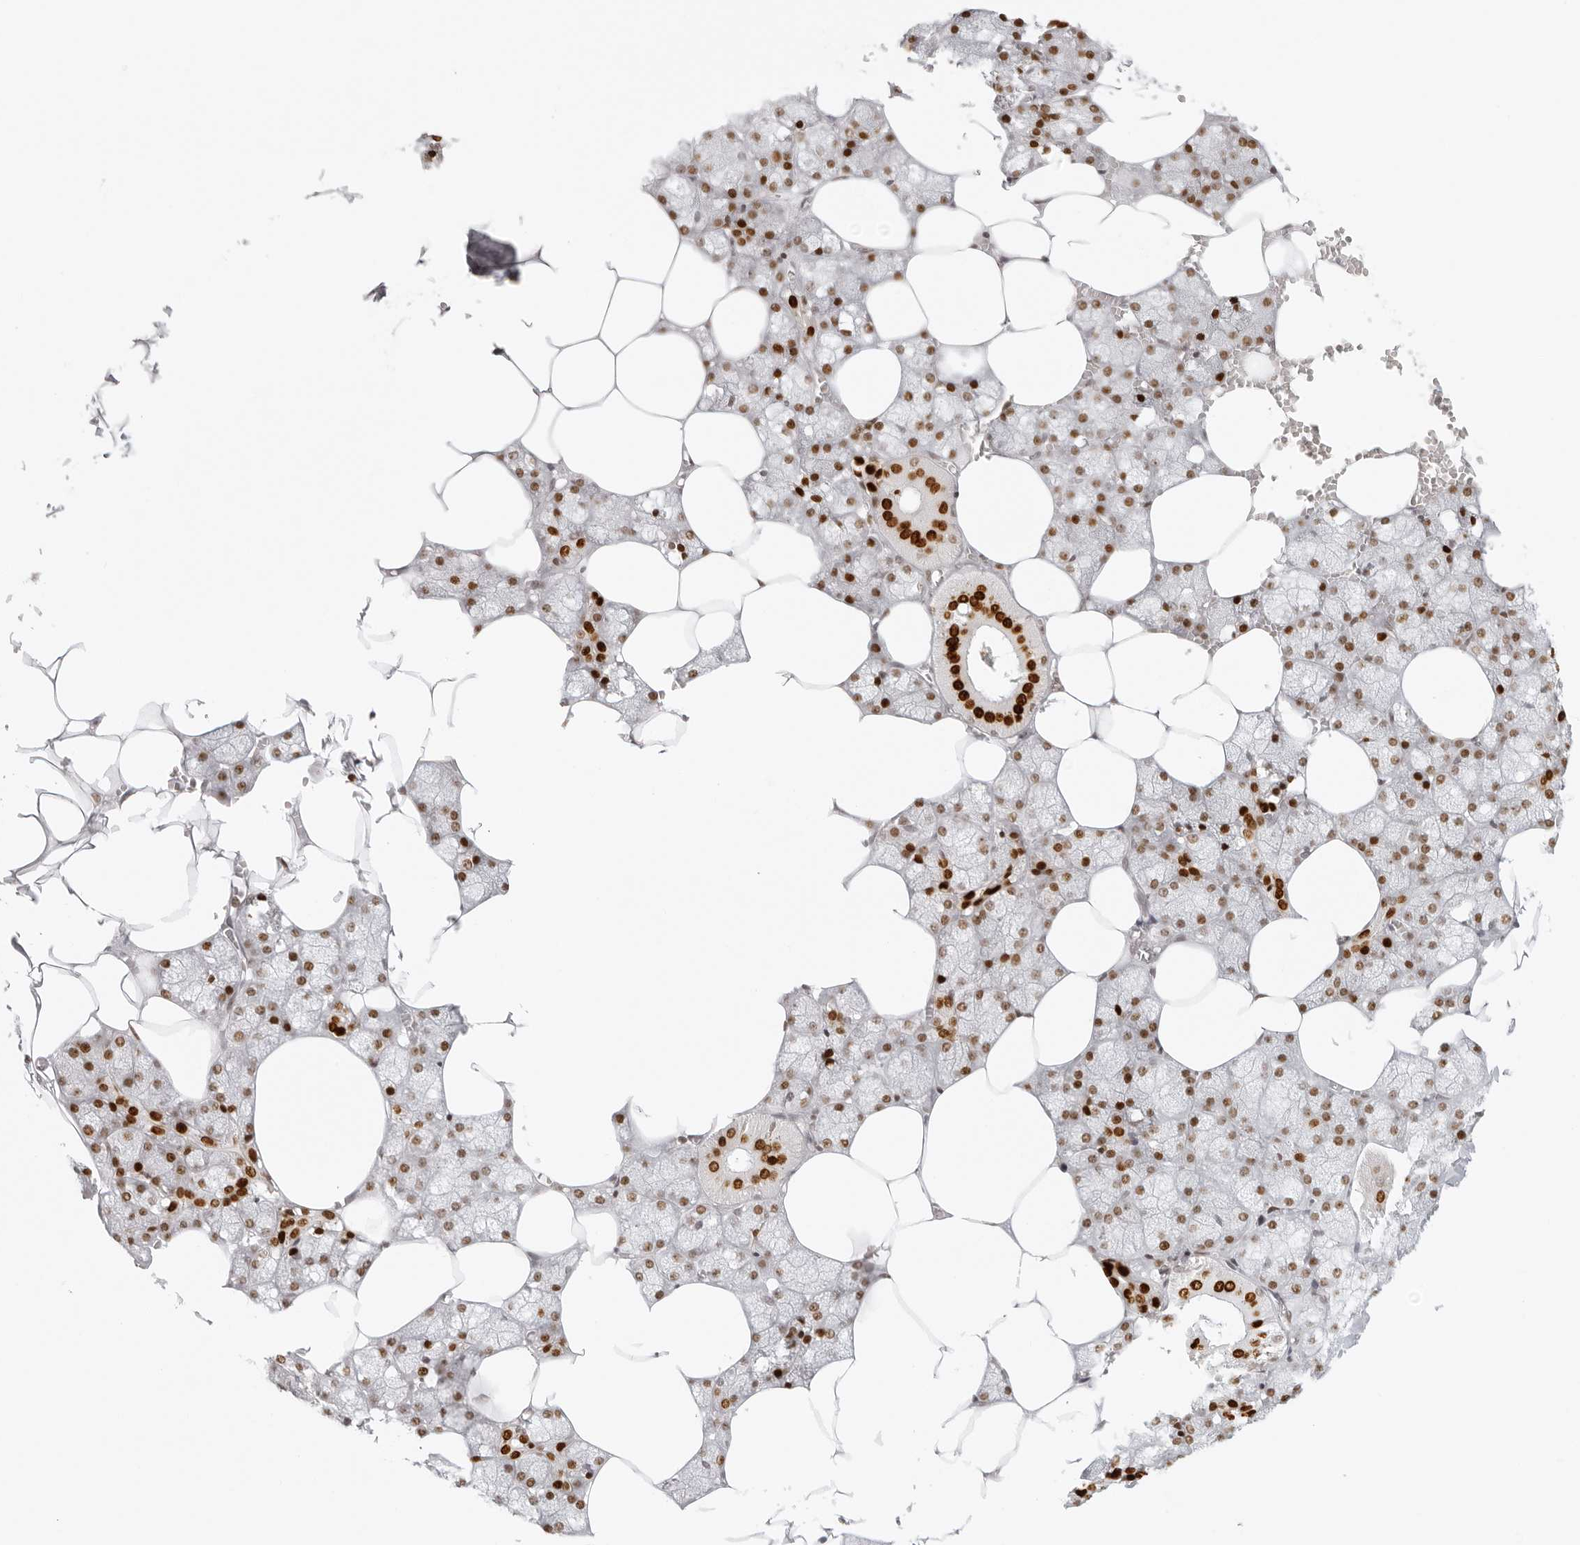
{"staining": {"intensity": "strong", "quantity": ">75%", "location": "nuclear"}, "tissue": "salivary gland", "cell_type": "Glandular cells", "image_type": "normal", "snomed": [{"axis": "morphology", "description": "Normal tissue, NOS"}, {"axis": "topography", "description": "Salivary gland"}], "caption": "High-magnification brightfield microscopy of unremarkable salivary gland stained with DAB (brown) and counterstained with hematoxylin (blue). glandular cells exhibit strong nuclear staining is appreciated in about>75% of cells. The protein is stained brown, and the nuclei are stained in blue (DAB IHC with brightfield microscopy, high magnification).", "gene": "RCC1", "patient": {"sex": "male", "age": 62}}